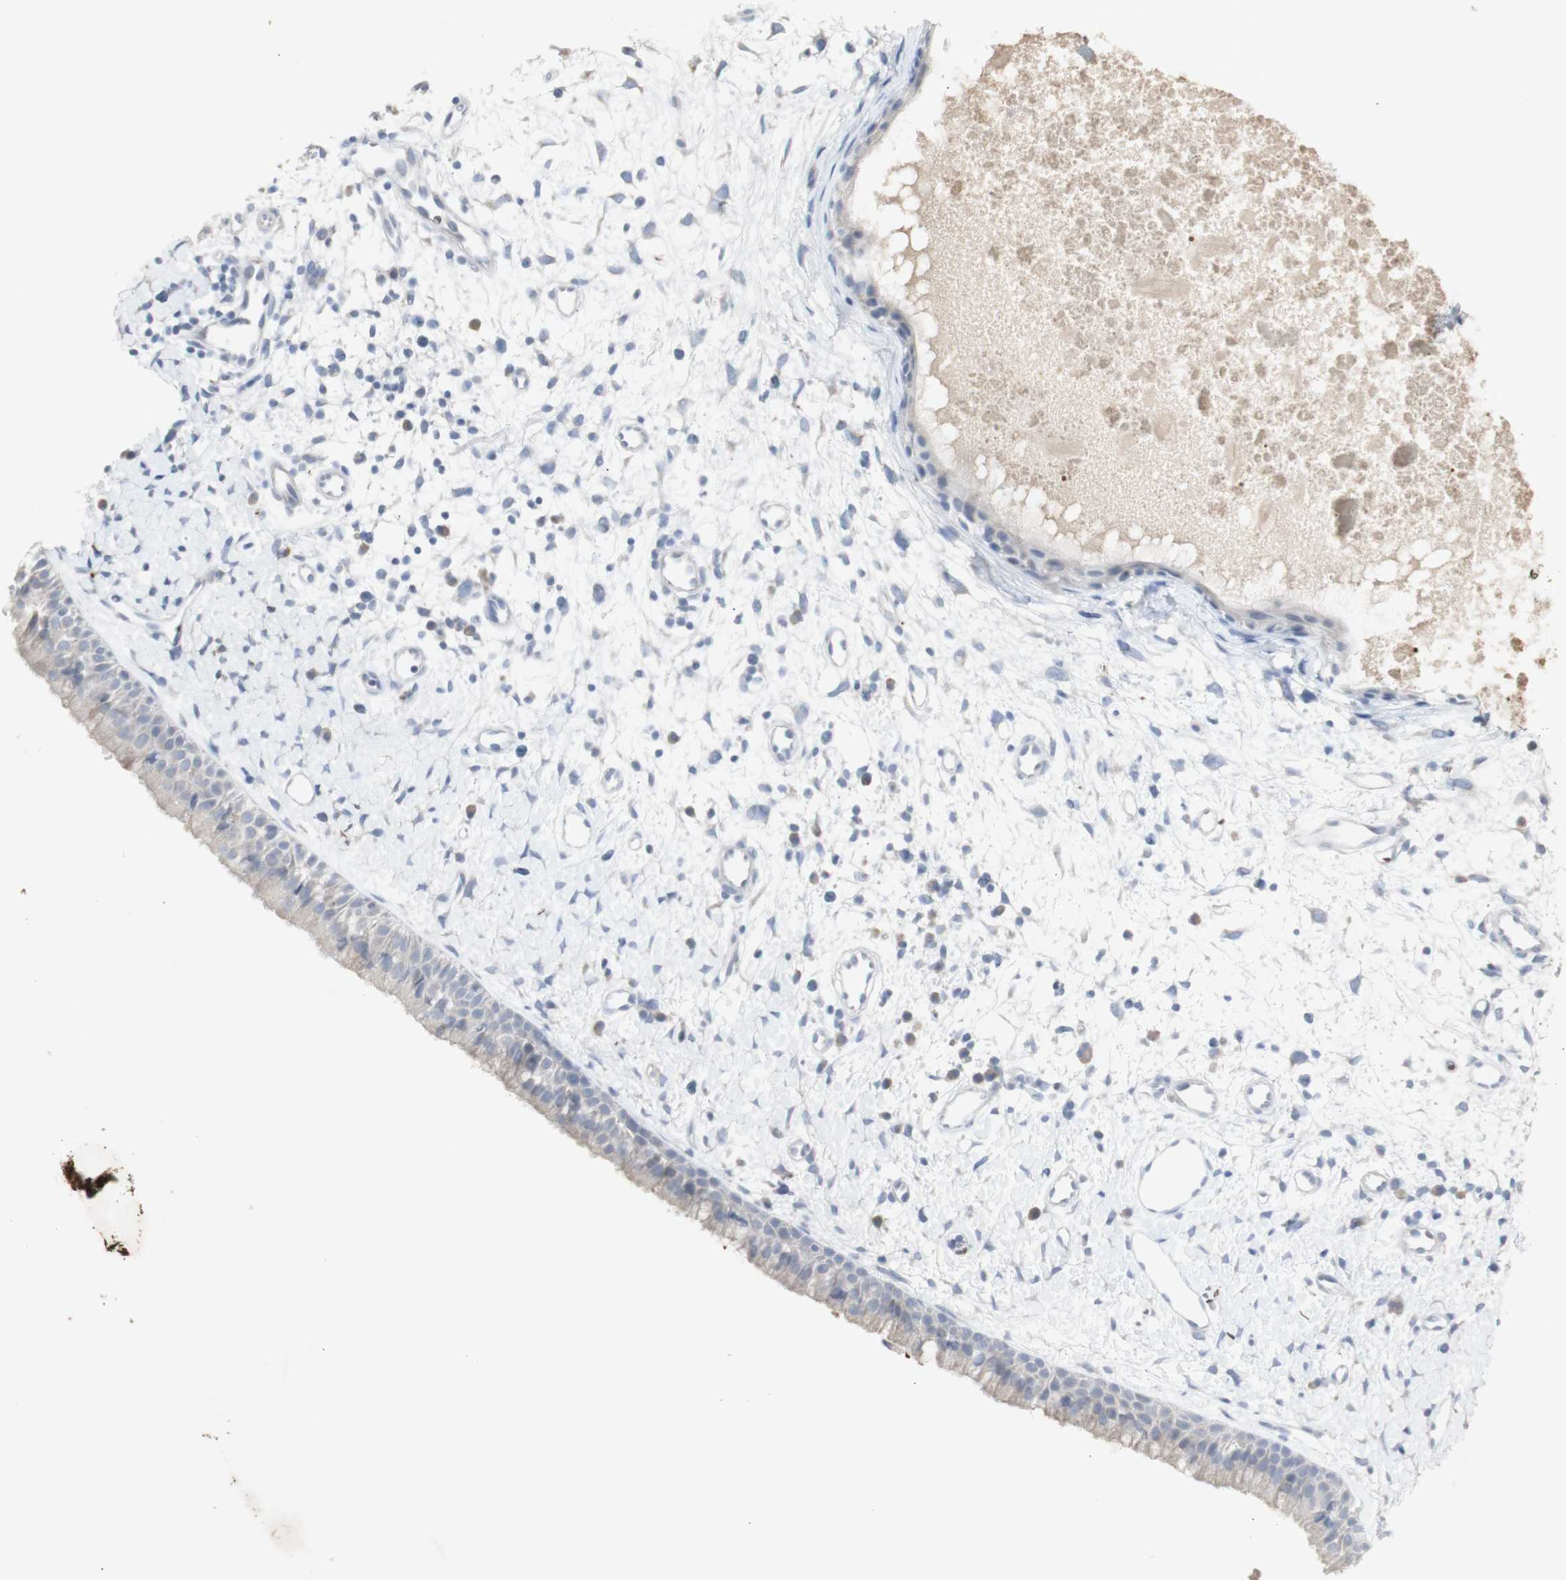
{"staining": {"intensity": "weak", "quantity": ">75%", "location": "cytoplasmic/membranous"}, "tissue": "nasopharynx", "cell_type": "Respiratory epithelial cells", "image_type": "normal", "snomed": [{"axis": "morphology", "description": "Normal tissue, NOS"}, {"axis": "topography", "description": "Nasopharynx"}], "caption": "A brown stain labels weak cytoplasmic/membranous staining of a protein in respiratory epithelial cells of benign human nasopharynx. The protein is shown in brown color, while the nuclei are stained blue.", "gene": "INS", "patient": {"sex": "male", "age": 22}}